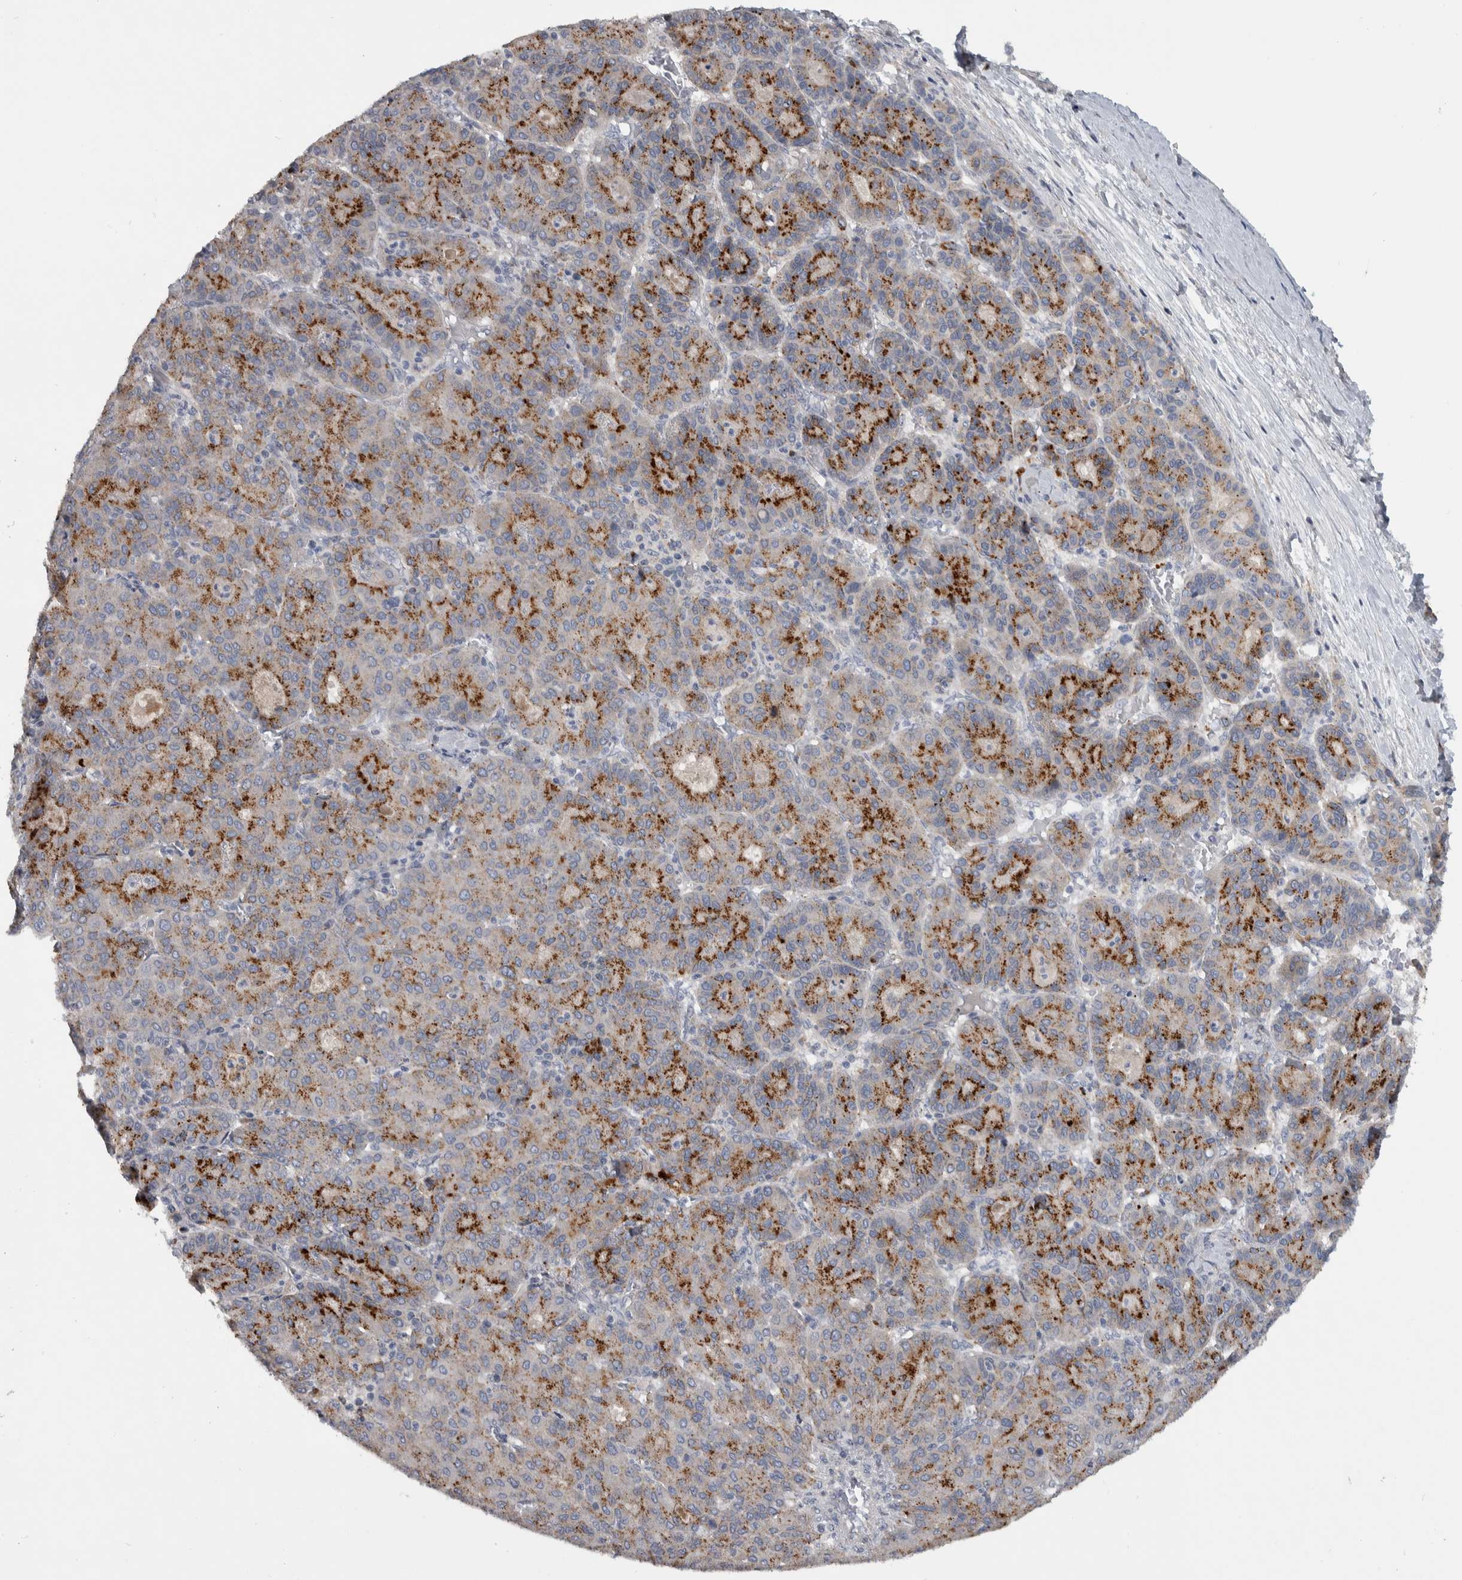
{"staining": {"intensity": "strong", "quantity": "25%-75%", "location": "cytoplasmic/membranous"}, "tissue": "liver cancer", "cell_type": "Tumor cells", "image_type": "cancer", "snomed": [{"axis": "morphology", "description": "Carcinoma, Hepatocellular, NOS"}, {"axis": "topography", "description": "Liver"}], "caption": "Protein expression analysis of human hepatocellular carcinoma (liver) reveals strong cytoplasmic/membranous positivity in about 25%-75% of tumor cells. (Stains: DAB (3,3'-diaminobenzidine) in brown, nuclei in blue, Microscopy: brightfield microscopy at high magnification).", "gene": "FAM83G", "patient": {"sex": "male", "age": 65}}